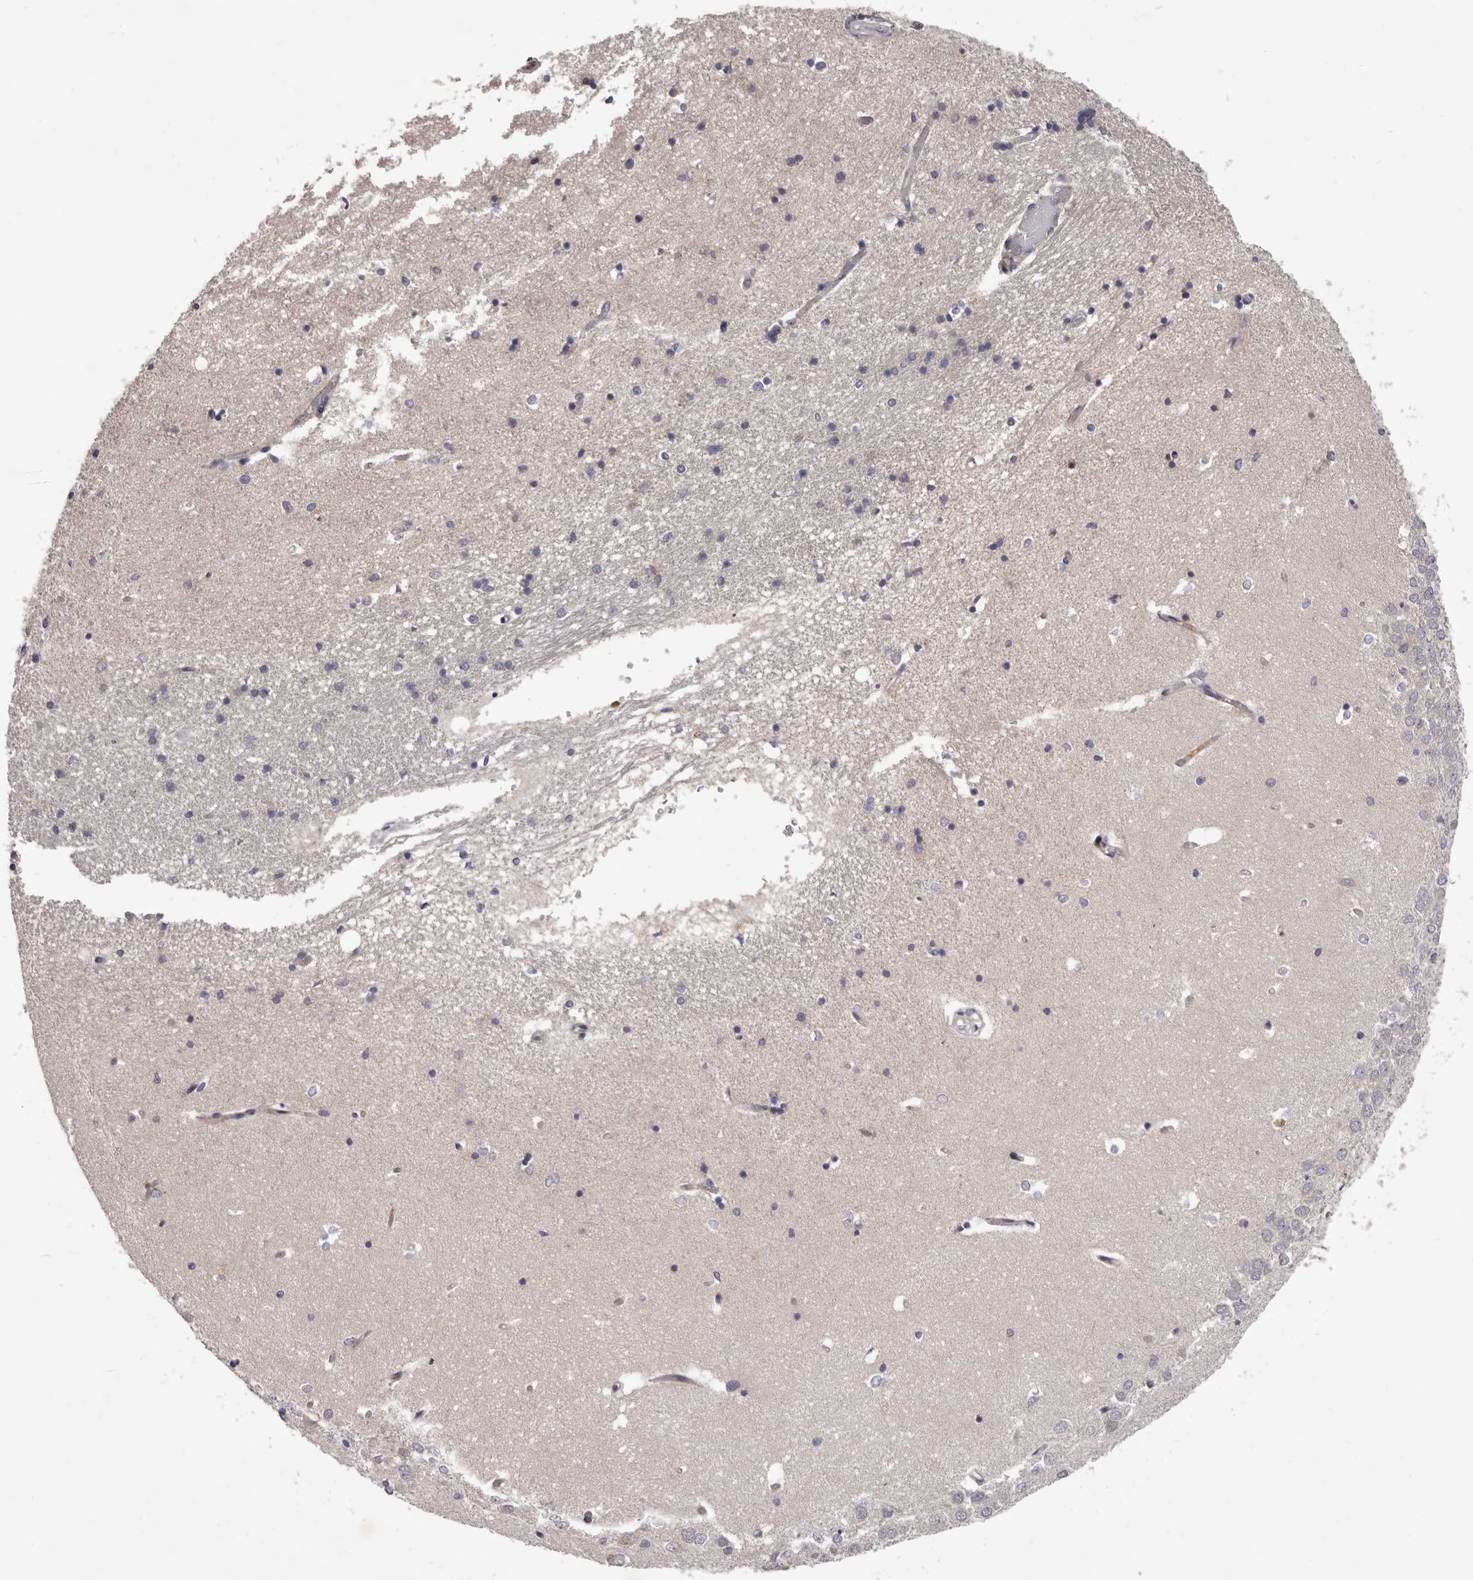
{"staining": {"intensity": "negative", "quantity": "none", "location": "none"}, "tissue": "hippocampus", "cell_type": "Glial cells", "image_type": "normal", "snomed": [{"axis": "morphology", "description": "Normal tissue, NOS"}, {"axis": "topography", "description": "Hippocampus"}], "caption": "Histopathology image shows no protein positivity in glial cells of unremarkable hippocampus.", "gene": "PEG10", "patient": {"sex": "male", "age": 45}}